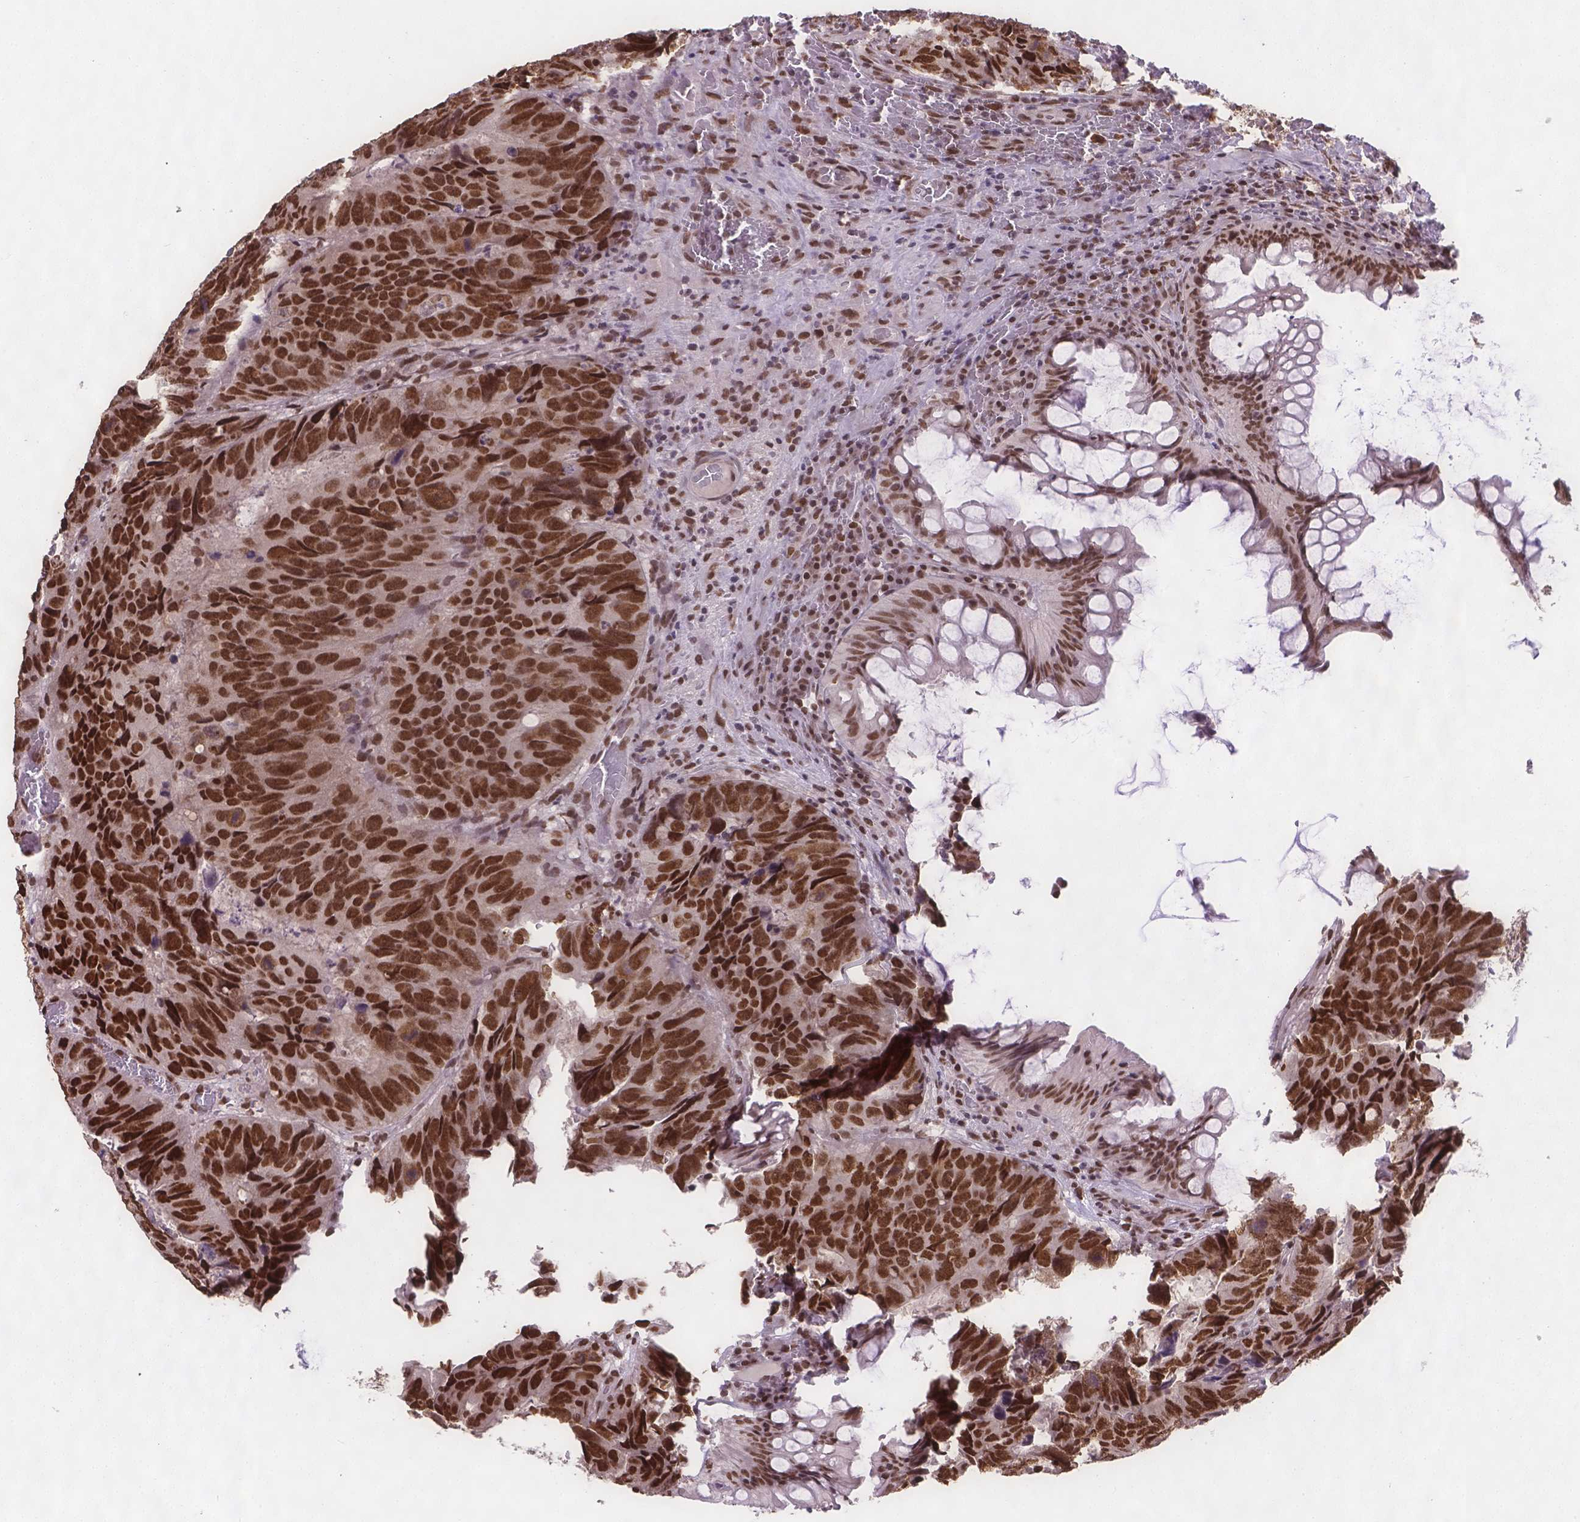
{"staining": {"intensity": "strong", "quantity": ">75%", "location": "nuclear"}, "tissue": "colorectal cancer", "cell_type": "Tumor cells", "image_type": "cancer", "snomed": [{"axis": "morphology", "description": "Adenocarcinoma, NOS"}, {"axis": "topography", "description": "Colon"}], "caption": "Immunohistochemistry (IHC) photomicrograph of colorectal cancer (adenocarcinoma) stained for a protein (brown), which demonstrates high levels of strong nuclear expression in approximately >75% of tumor cells.", "gene": "FANCE", "patient": {"sex": "male", "age": 79}}